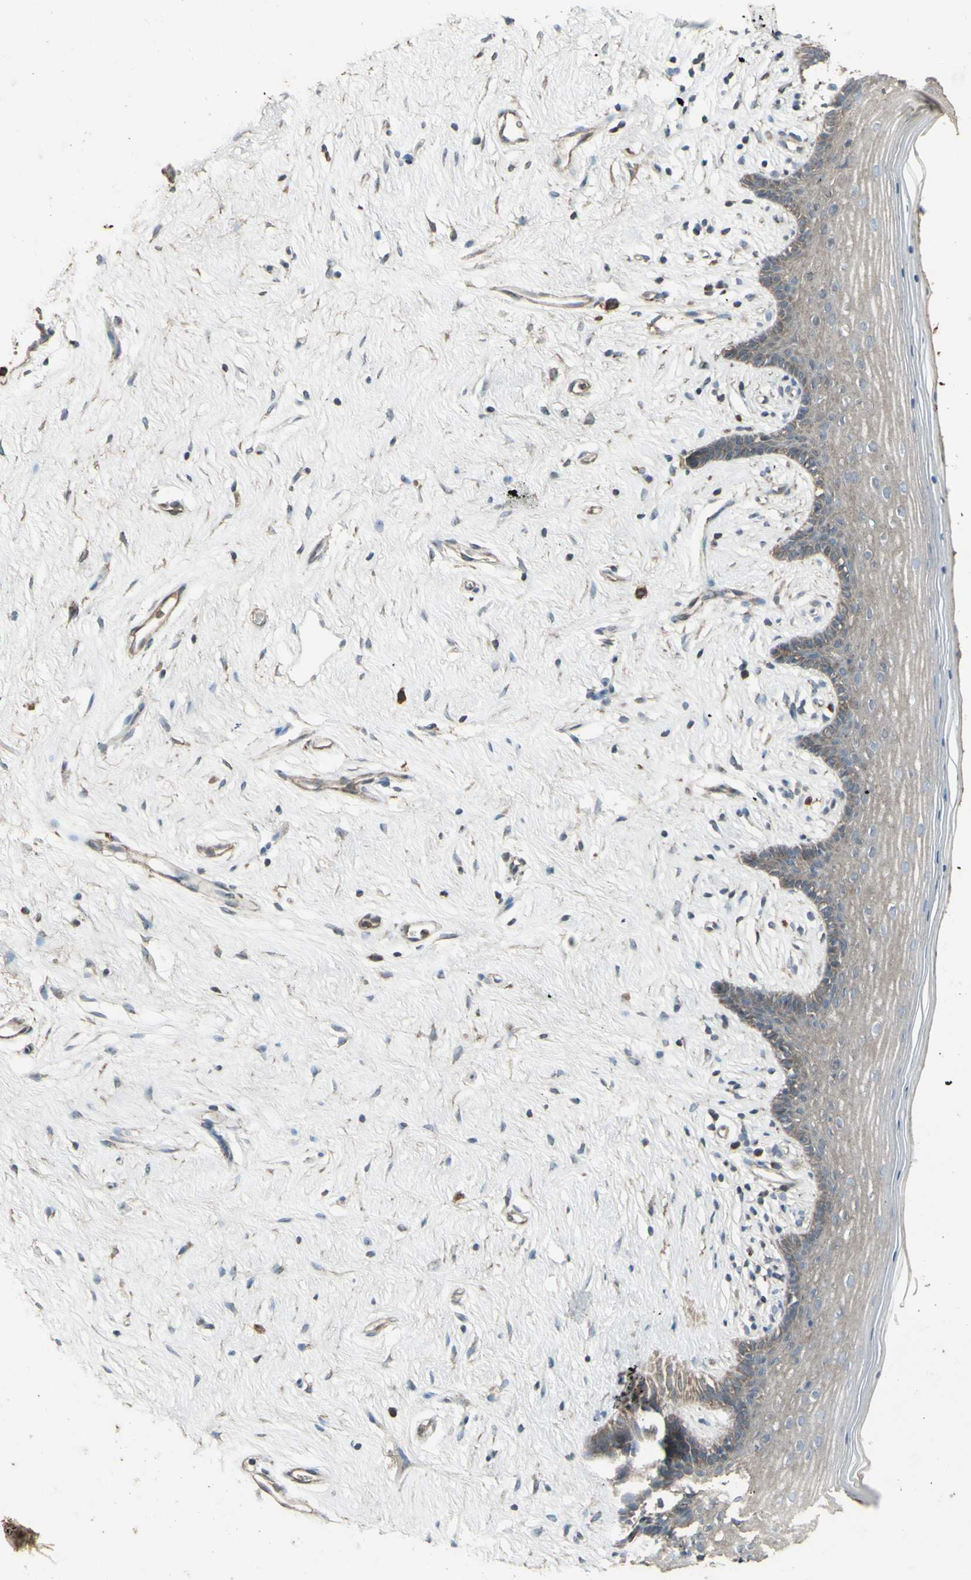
{"staining": {"intensity": "weak", "quantity": ">75%", "location": "cytoplasmic/membranous"}, "tissue": "vagina", "cell_type": "Squamous epithelial cells", "image_type": "normal", "snomed": [{"axis": "morphology", "description": "Normal tissue, NOS"}, {"axis": "topography", "description": "Vagina"}], "caption": "Immunohistochemical staining of normal vagina exhibits low levels of weak cytoplasmic/membranous positivity in approximately >75% of squamous epithelial cells. (IHC, brightfield microscopy, high magnification).", "gene": "SHC1", "patient": {"sex": "female", "age": 44}}